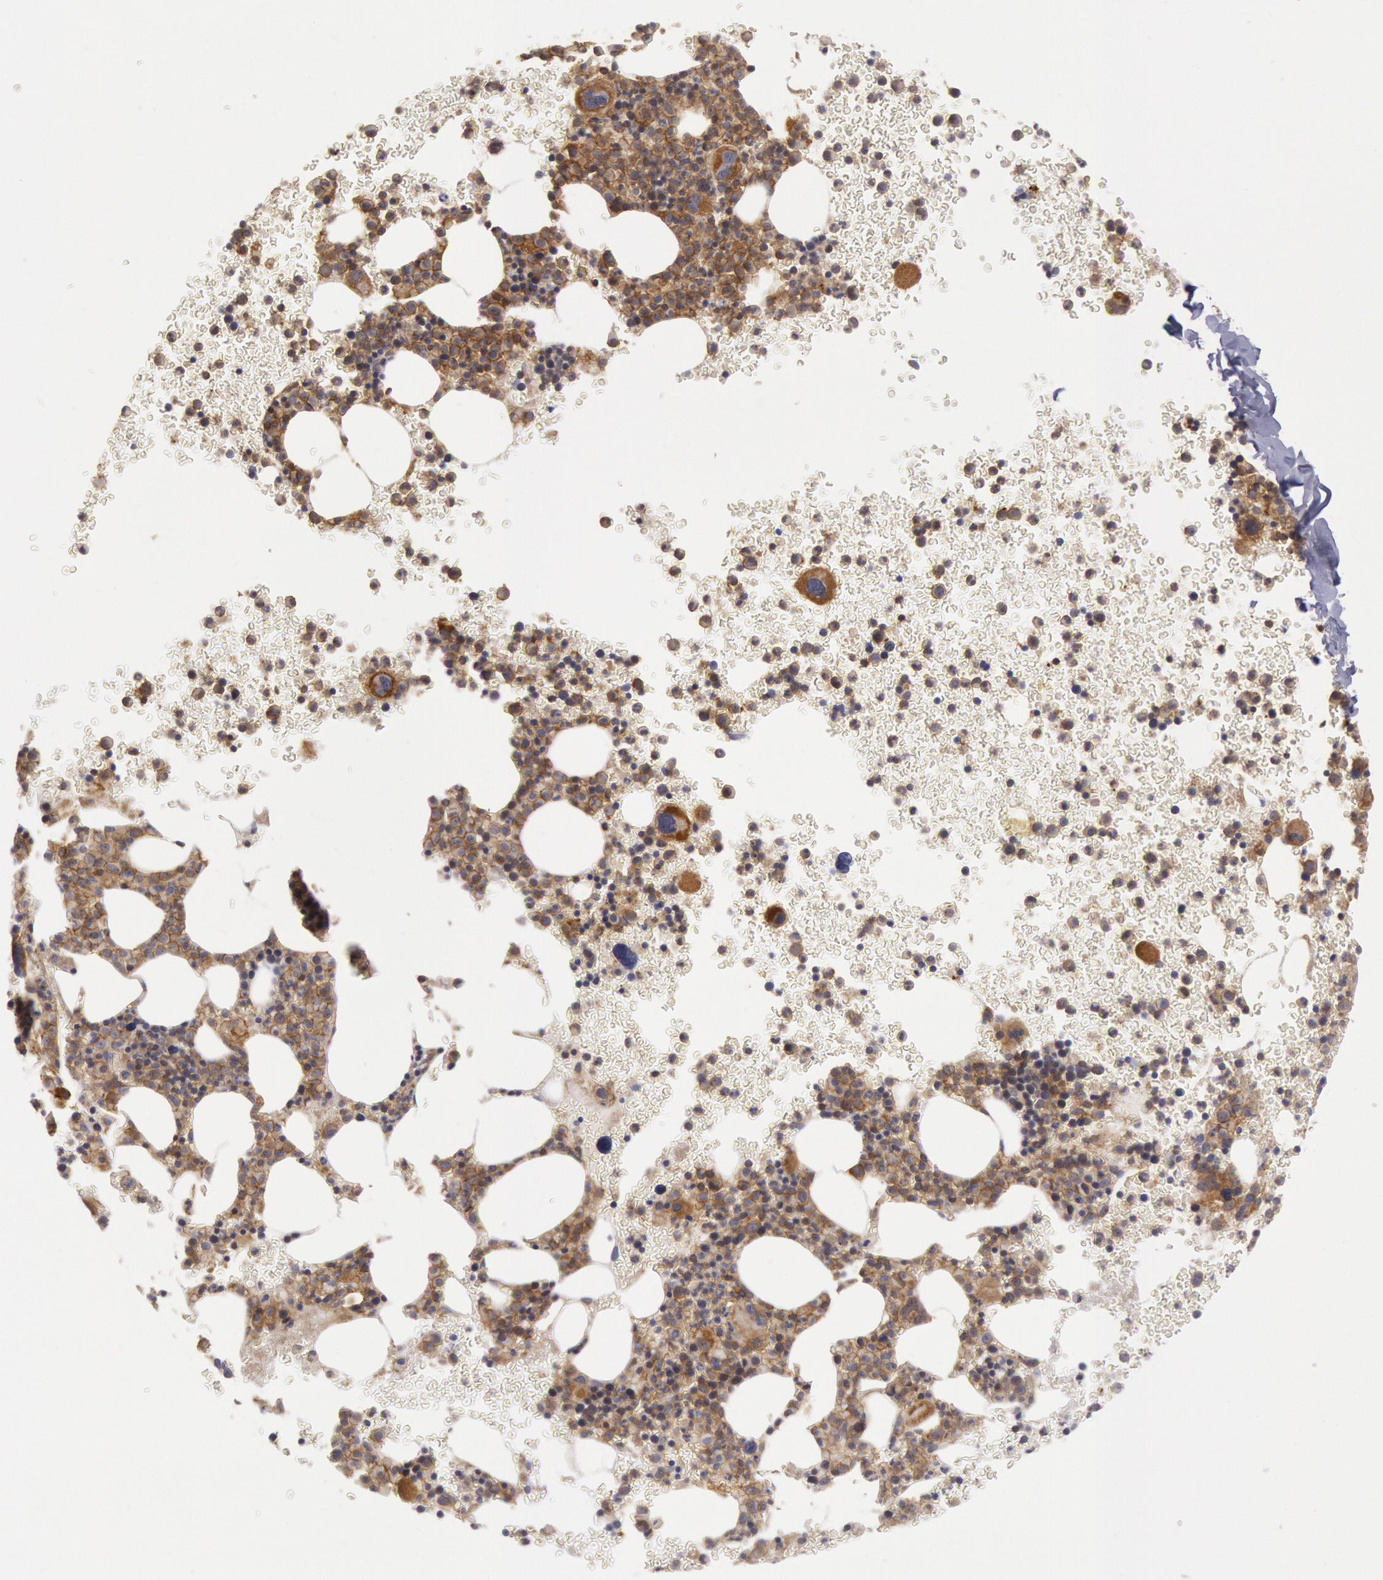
{"staining": {"intensity": "moderate", "quantity": ">75%", "location": "cytoplasmic/membranous"}, "tissue": "bone marrow", "cell_type": "Hematopoietic cells", "image_type": "normal", "snomed": [{"axis": "morphology", "description": "Normal tissue, NOS"}, {"axis": "topography", "description": "Bone marrow"}], "caption": "Protein expression analysis of normal bone marrow demonstrates moderate cytoplasmic/membranous staining in about >75% of hematopoietic cells.", "gene": "STX4", "patient": {"sex": "male", "age": 69}}